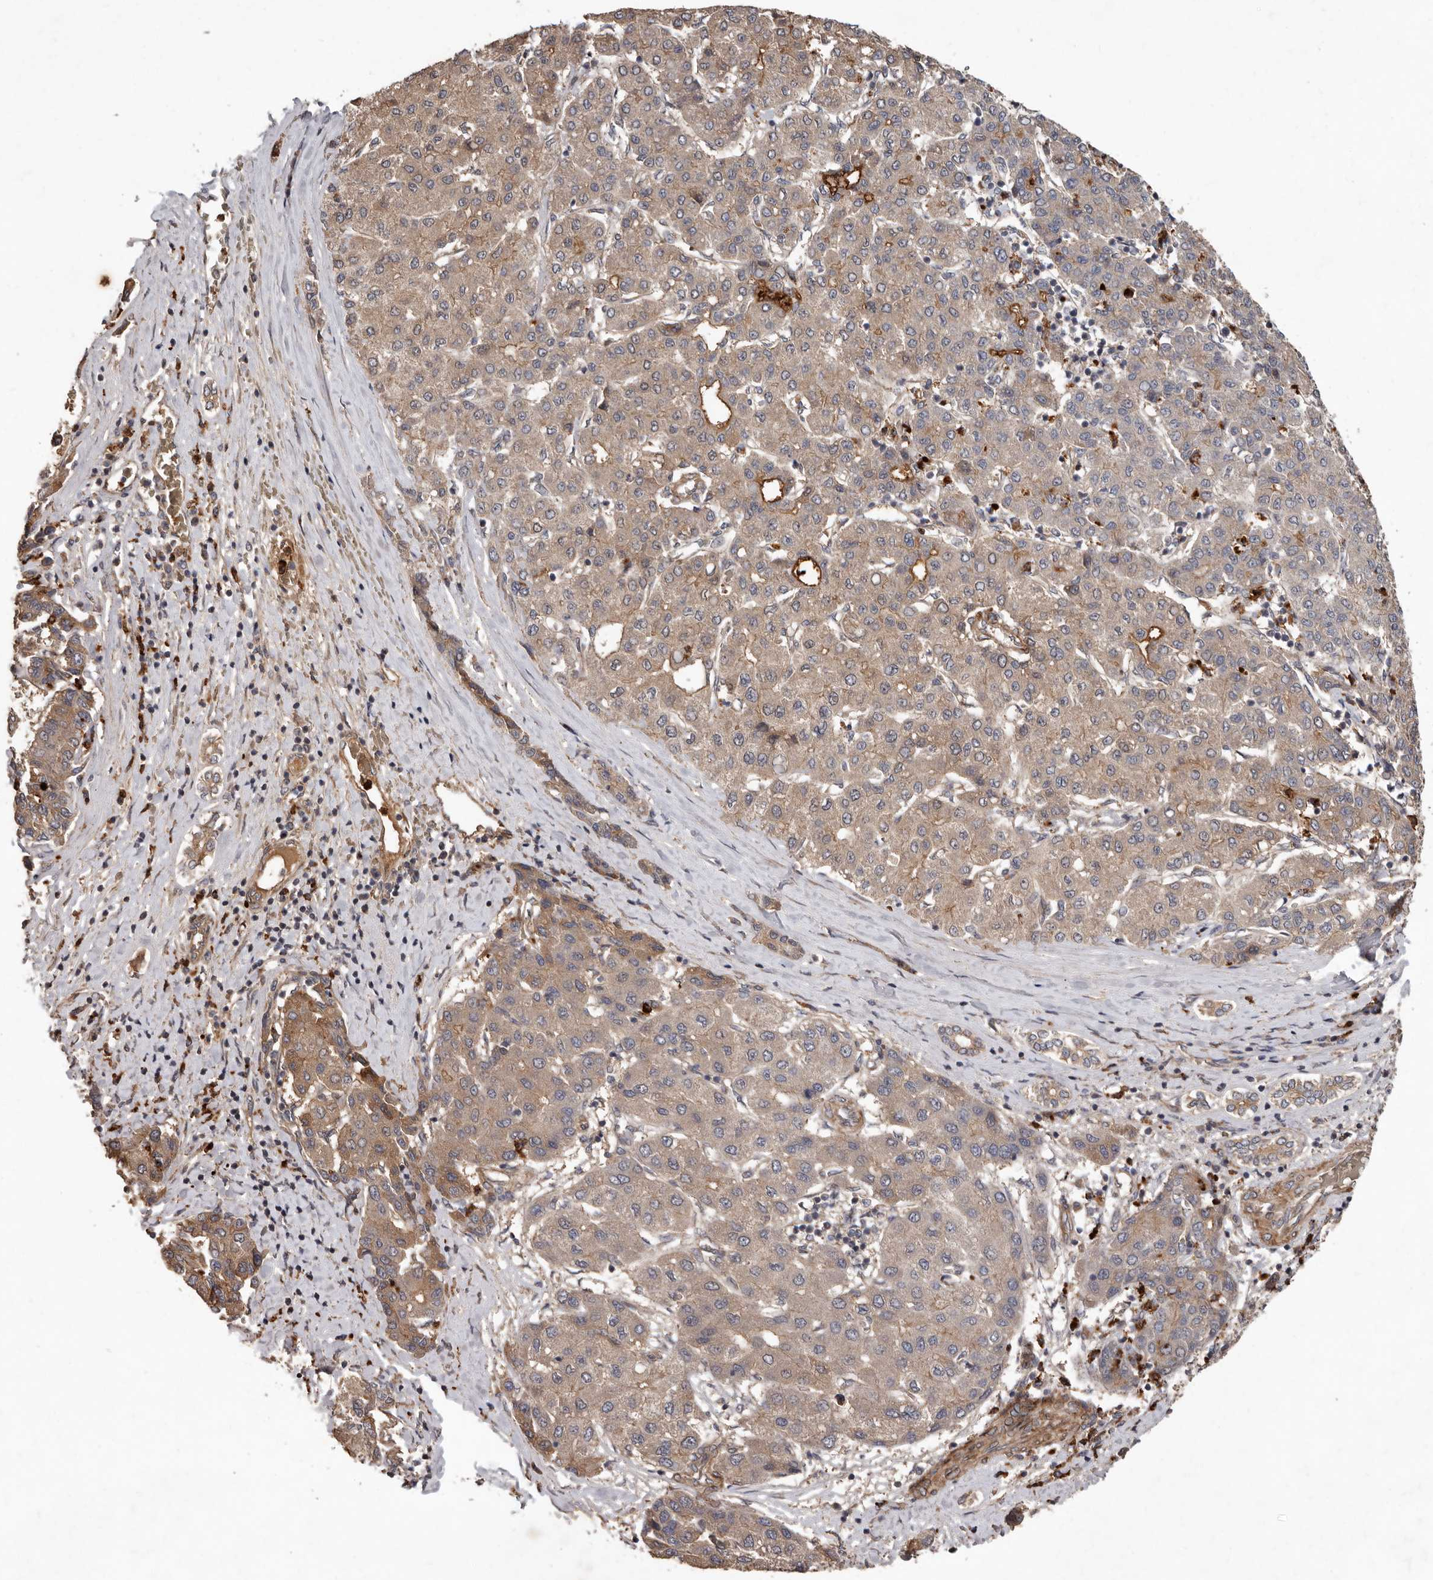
{"staining": {"intensity": "weak", "quantity": ">75%", "location": "cytoplasmic/membranous"}, "tissue": "liver cancer", "cell_type": "Tumor cells", "image_type": "cancer", "snomed": [{"axis": "morphology", "description": "Carcinoma, Hepatocellular, NOS"}, {"axis": "topography", "description": "Liver"}], "caption": "About >75% of tumor cells in liver hepatocellular carcinoma exhibit weak cytoplasmic/membranous protein staining as visualized by brown immunohistochemical staining.", "gene": "ARHGEF5", "patient": {"sex": "male", "age": 65}}